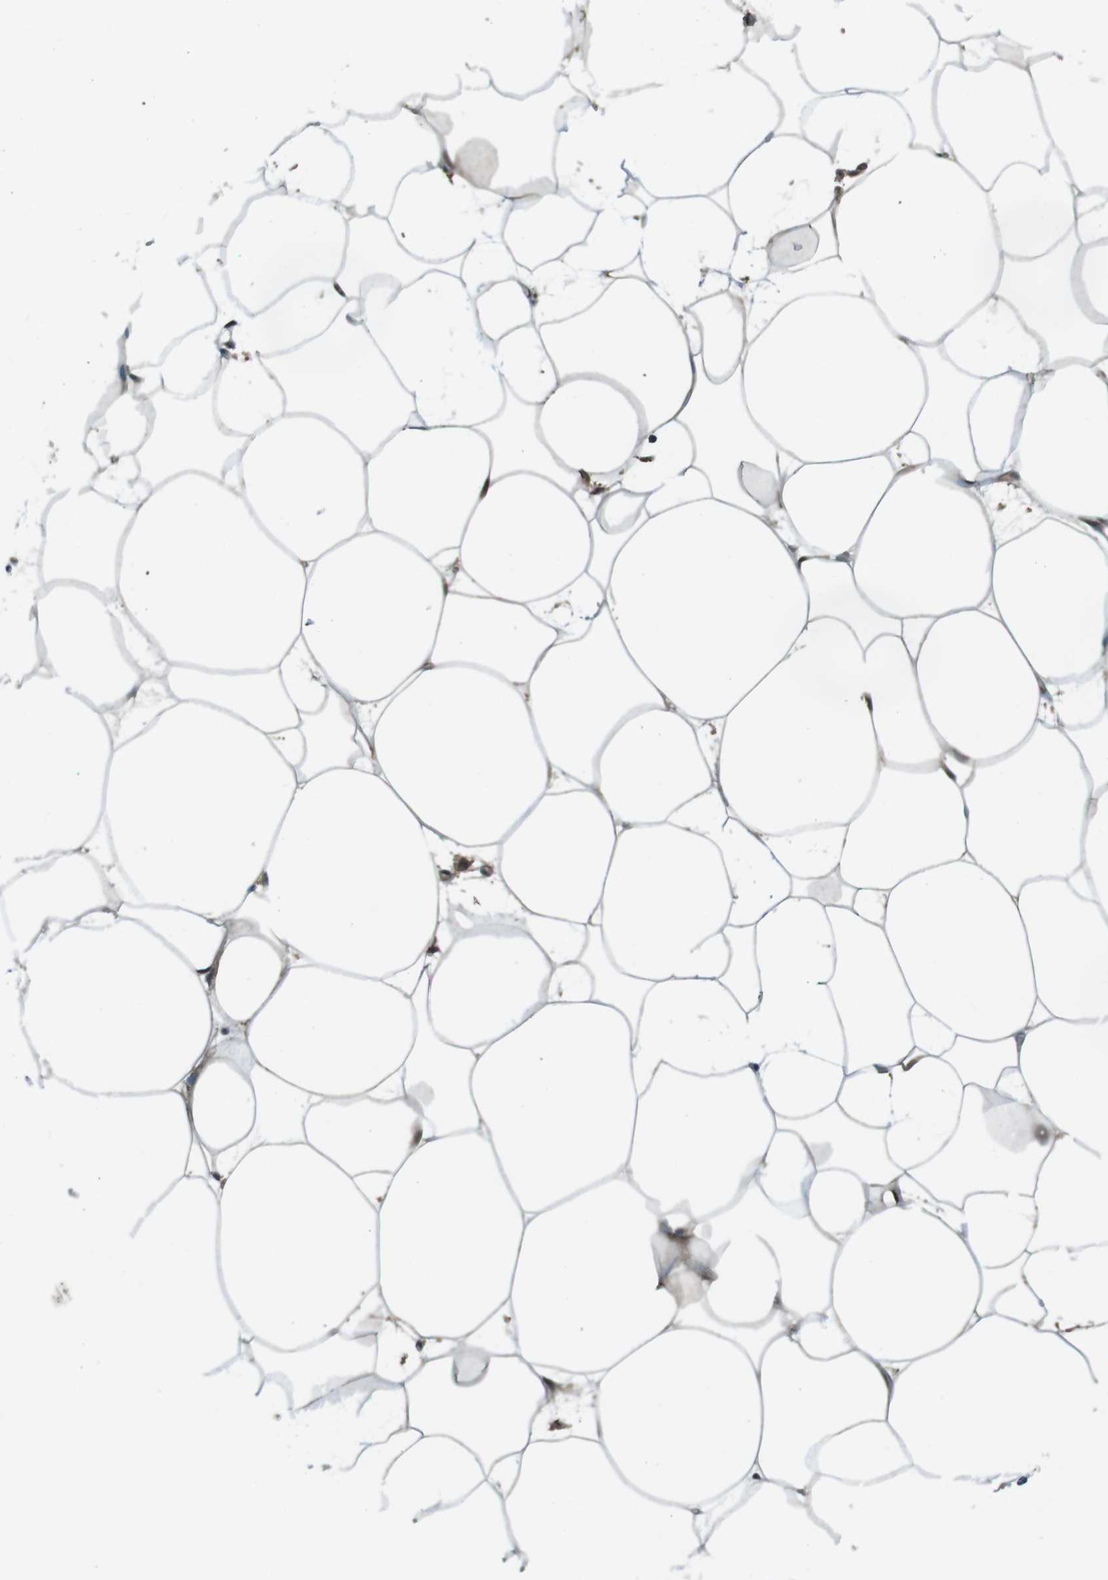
{"staining": {"intensity": "moderate", "quantity": "<25%", "location": "cytoplasmic/membranous"}, "tissue": "adipose tissue", "cell_type": "Adipocytes", "image_type": "normal", "snomed": [{"axis": "morphology", "description": "Normal tissue, NOS"}, {"axis": "morphology", "description": "Duct carcinoma"}, {"axis": "topography", "description": "Breast"}, {"axis": "topography", "description": "Adipose tissue"}], "caption": "DAB immunohistochemical staining of unremarkable human adipose tissue shows moderate cytoplasmic/membranous protein expression in about <25% of adipocytes.", "gene": "LRRC3B", "patient": {"sex": "female", "age": 37}}